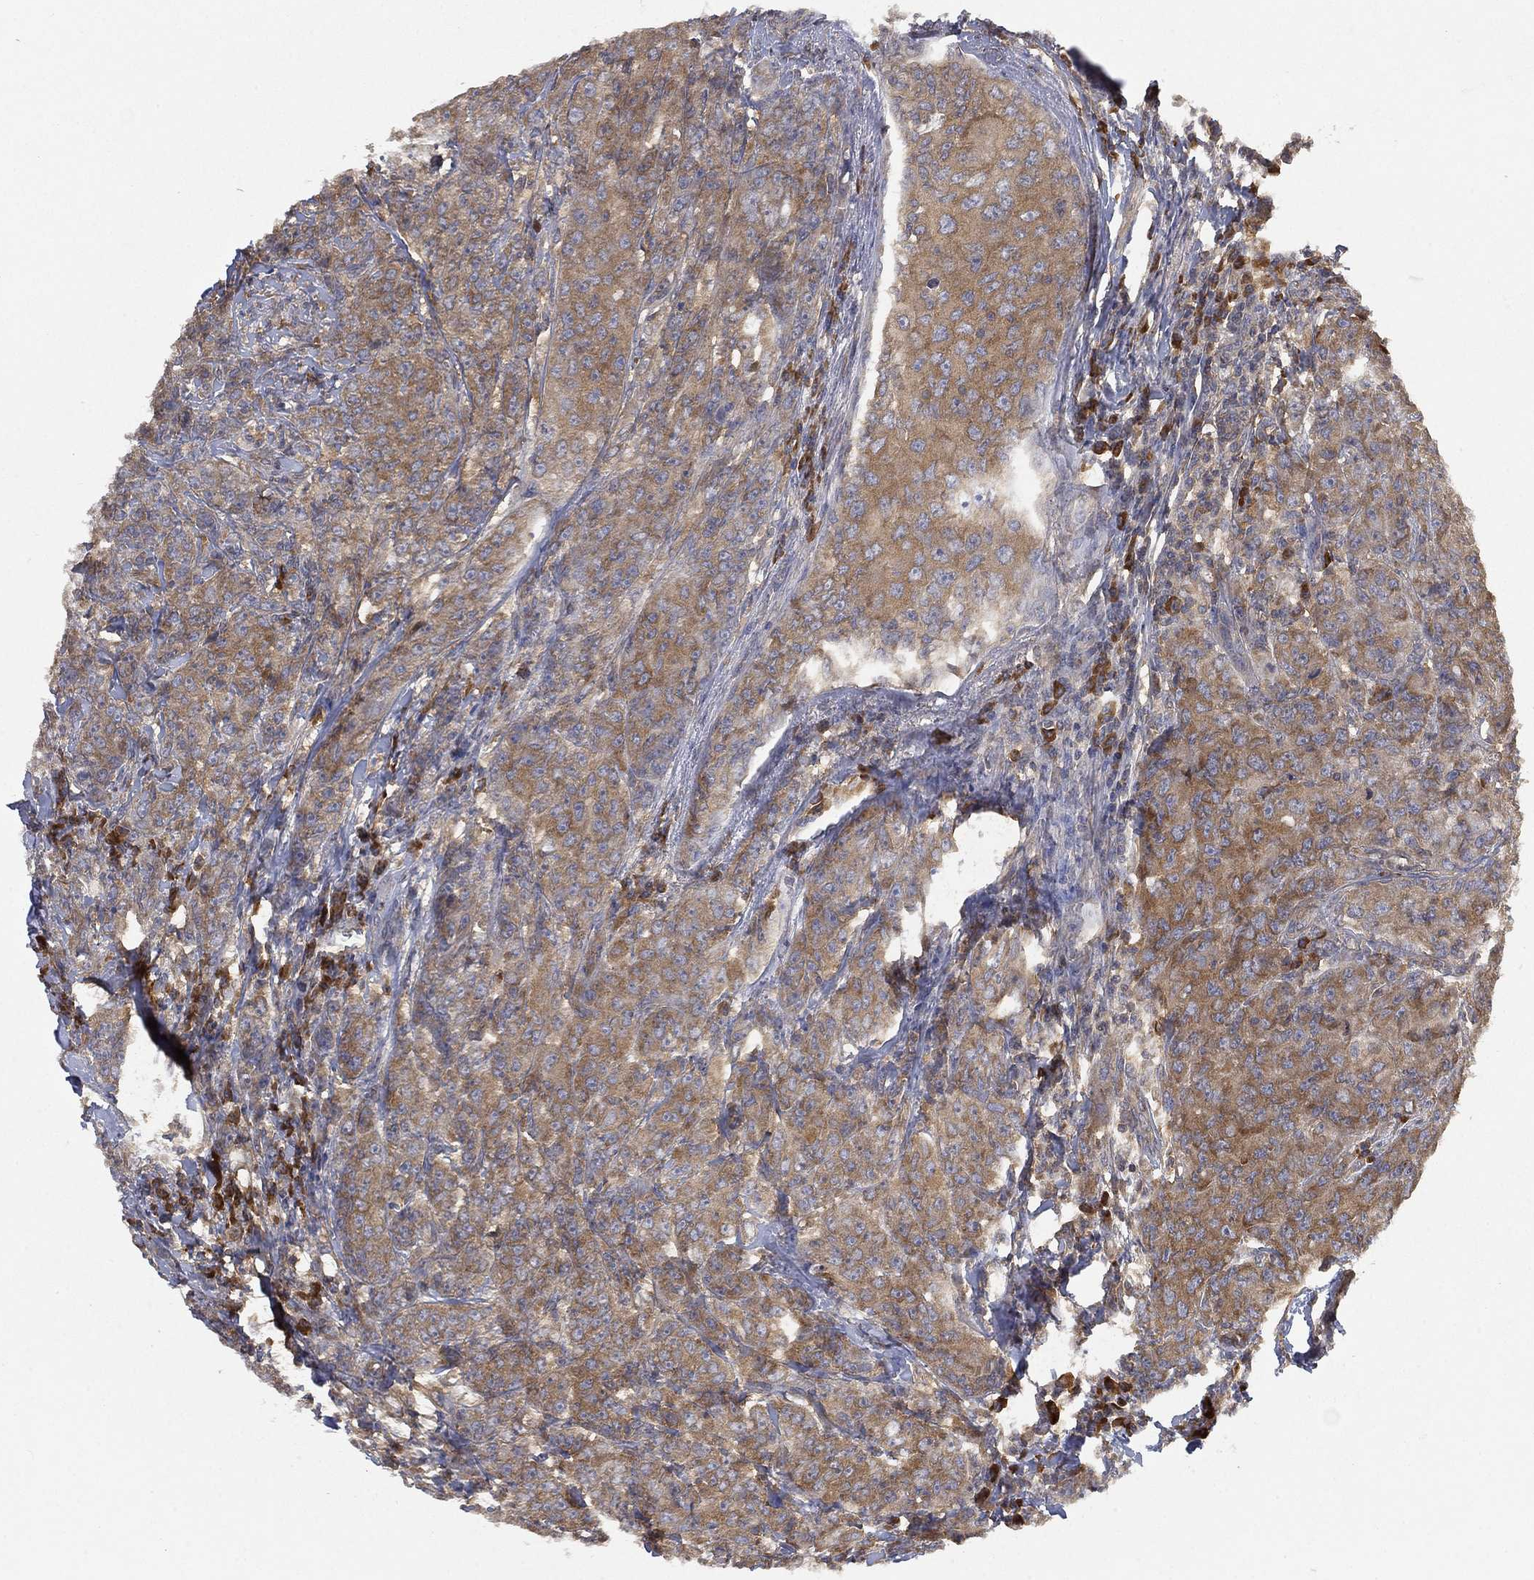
{"staining": {"intensity": "moderate", "quantity": ">75%", "location": "cytoplasmic/membranous"}, "tissue": "breast cancer", "cell_type": "Tumor cells", "image_type": "cancer", "snomed": [{"axis": "morphology", "description": "Duct carcinoma"}, {"axis": "topography", "description": "Breast"}], "caption": "A medium amount of moderate cytoplasmic/membranous positivity is present in about >75% of tumor cells in breast infiltrating ductal carcinoma tissue.", "gene": "UBA5", "patient": {"sex": "female", "age": 43}}